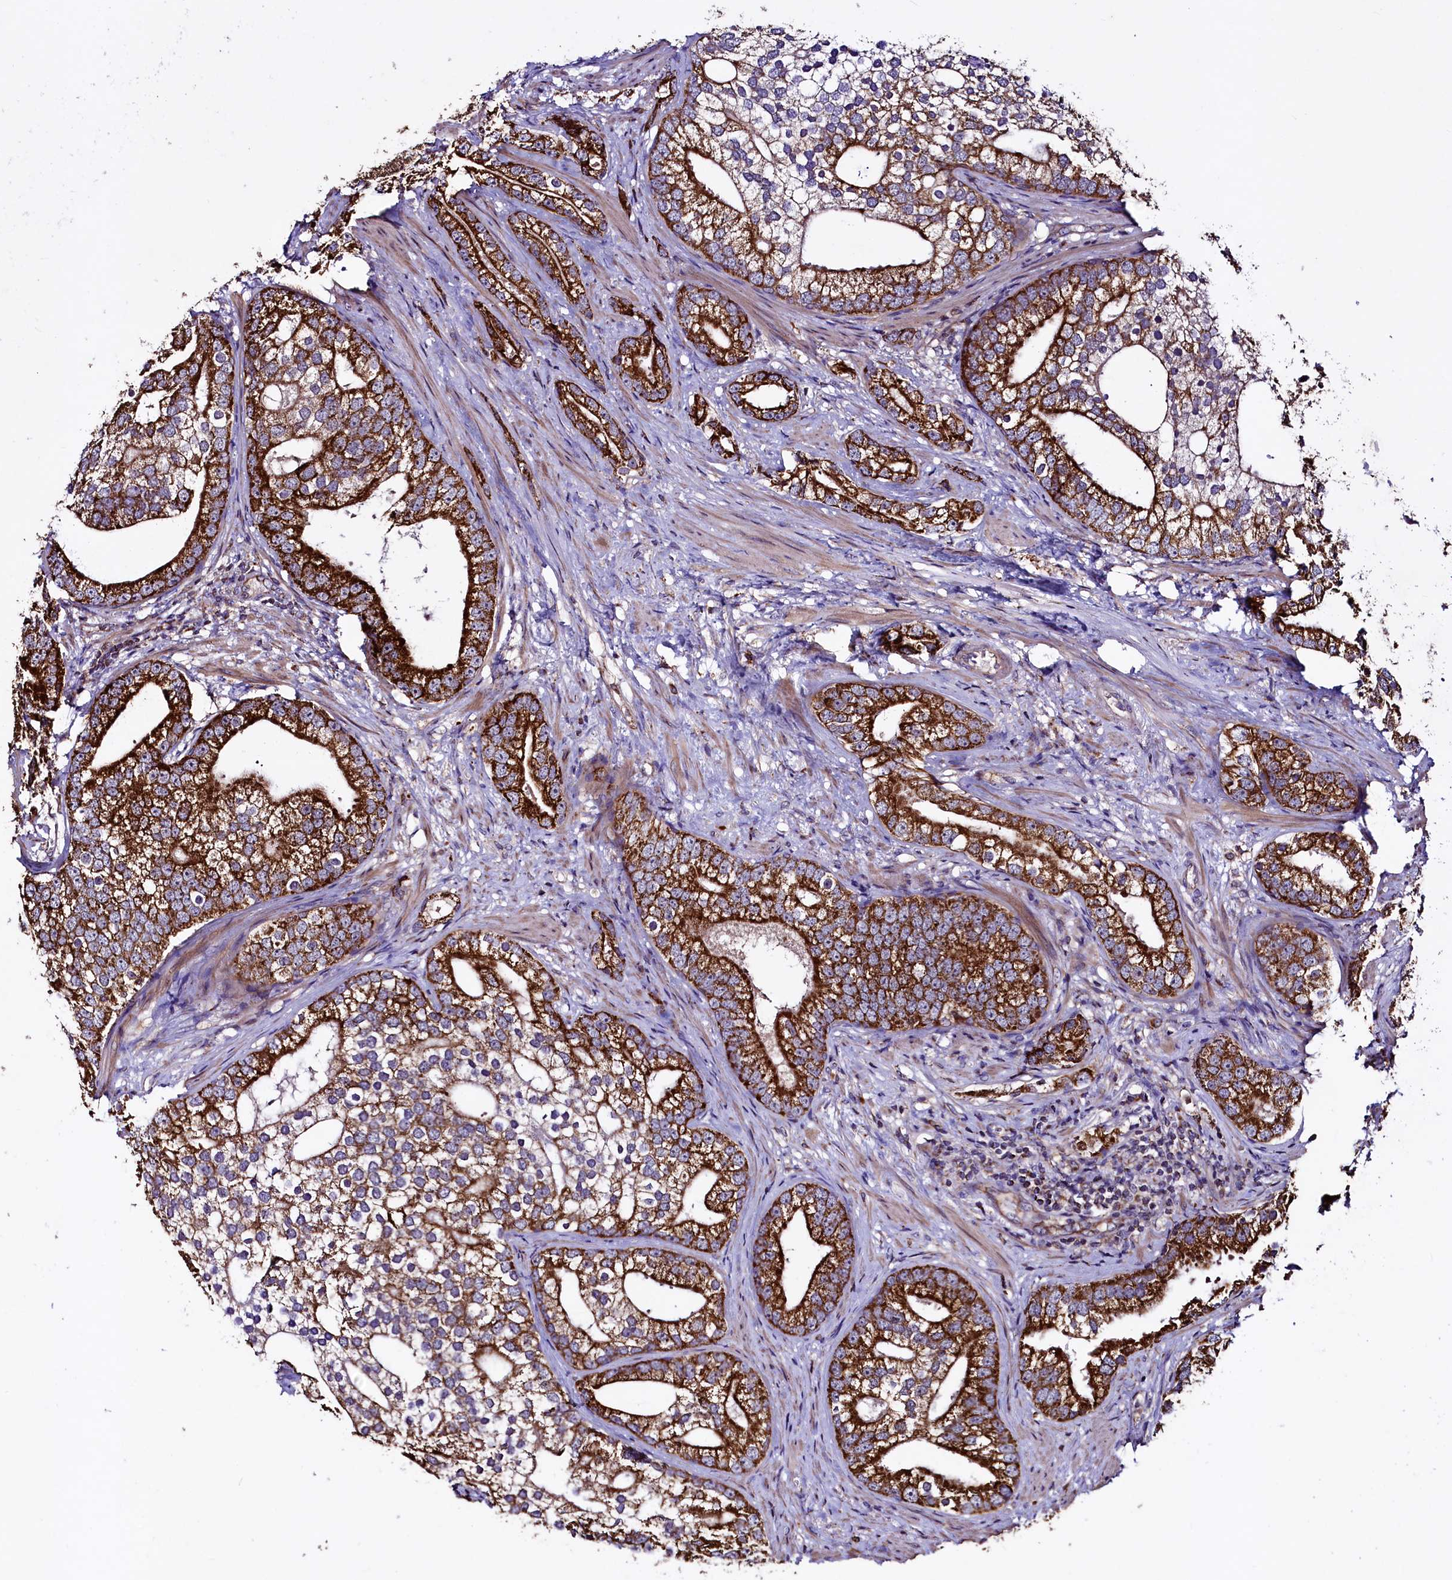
{"staining": {"intensity": "strong", "quantity": ">75%", "location": "cytoplasmic/membranous"}, "tissue": "prostate cancer", "cell_type": "Tumor cells", "image_type": "cancer", "snomed": [{"axis": "morphology", "description": "Adenocarcinoma, High grade"}, {"axis": "topography", "description": "Prostate"}], "caption": "Brown immunohistochemical staining in human prostate cancer (adenocarcinoma (high-grade)) shows strong cytoplasmic/membranous staining in approximately >75% of tumor cells.", "gene": "STARD5", "patient": {"sex": "male", "age": 75}}